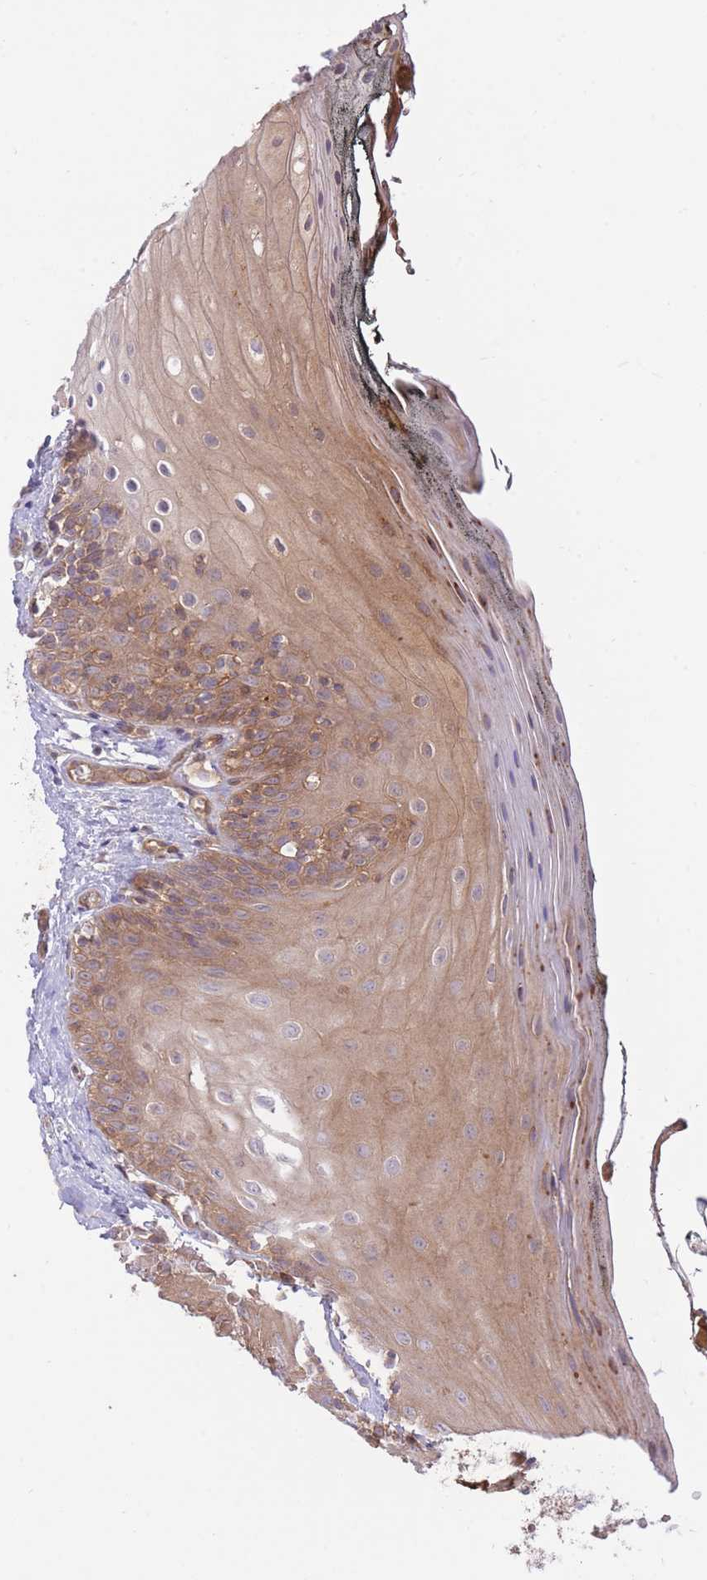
{"staining": {"intensity": "moderate", "quantity": ">75%", "location": "cytoplasmic/membranous"}, "tissue": "oral mucosa", "cell_type": "Squamous epithelial cells", "image_type": "normal", "snomed": [{"axis": "morphology", "description": "Normal tissue, NOS"}, {"axis": "morphology", "description": "Squamous cell carcinoma, NOS"}, {"axis": "topography", "description": "Oral tissue"}, {"axis": "topography", "description": "Head-Neck"}], "caption": "Moderate cytoplasmic/membranous expression for a protein is seen in approximately >75% of squamous epithelial cells of benign oral mucosa using immunohistochemistry (IHC).", "gene": "PREP", "patient": {"sex": "female", "age": 81}}